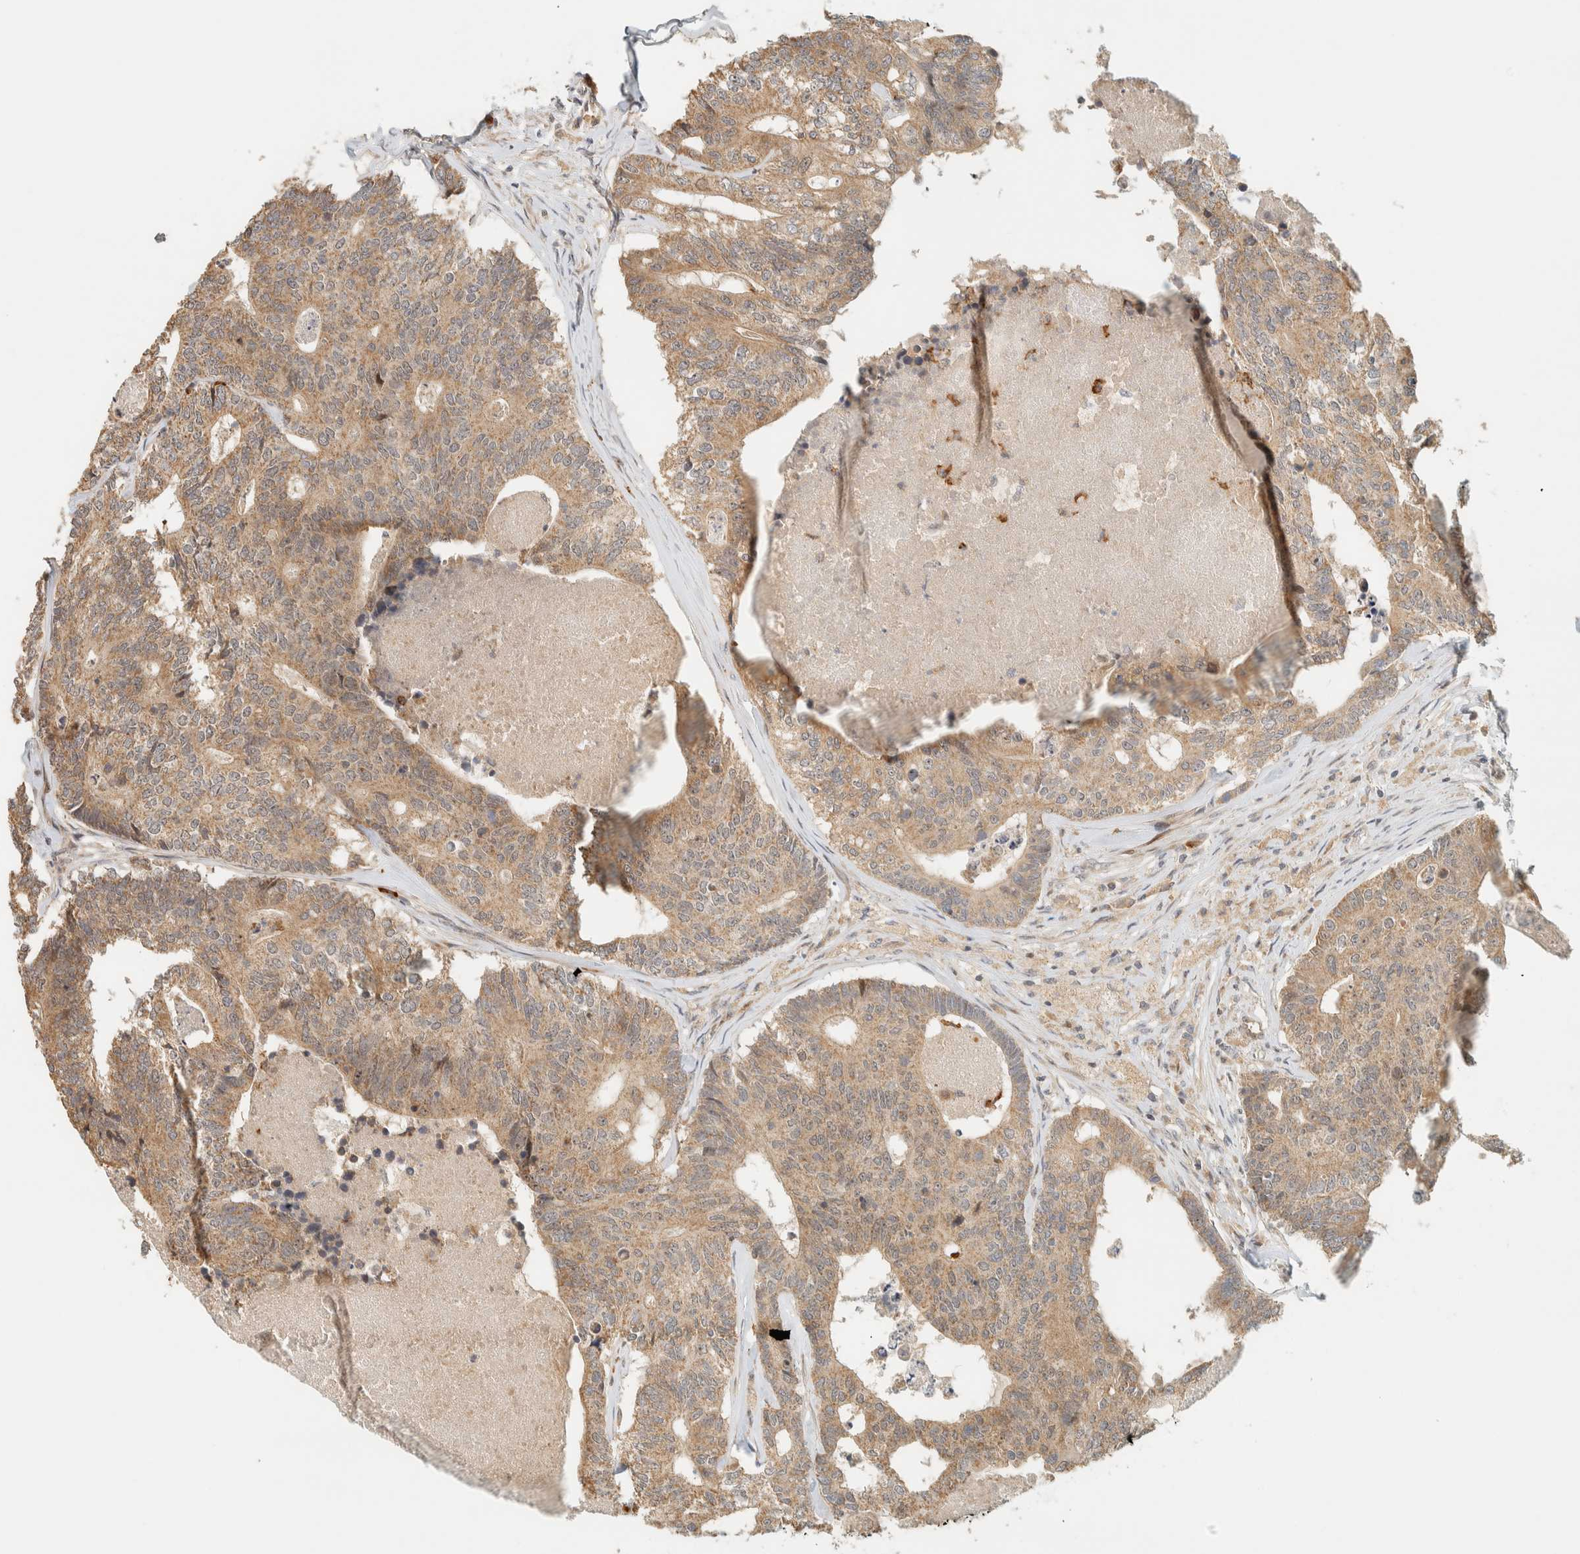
{"staining": {"intensity": "weak", "quantity": ">75%", "location": "cytoplasmic/membranous"}, "tissue": "colorectal cancer", "cell_type": "Tumor cells", "image_type": "cancer", "snomed": [{"axis": "morphology", "description": "Adenocarcinoma, NOS"}, {"axis": "topography", "description": "Colon"}], "caption": "This micrograph exhibits immunohistochemistry (IHC) staining of colorectal adenocarcinoma, with low weak cytoplasmic/membranous staining in approximately >75% of tumor cells.", "gene": "CCDC171", "patient": {"sex": "female", "age": 67}}